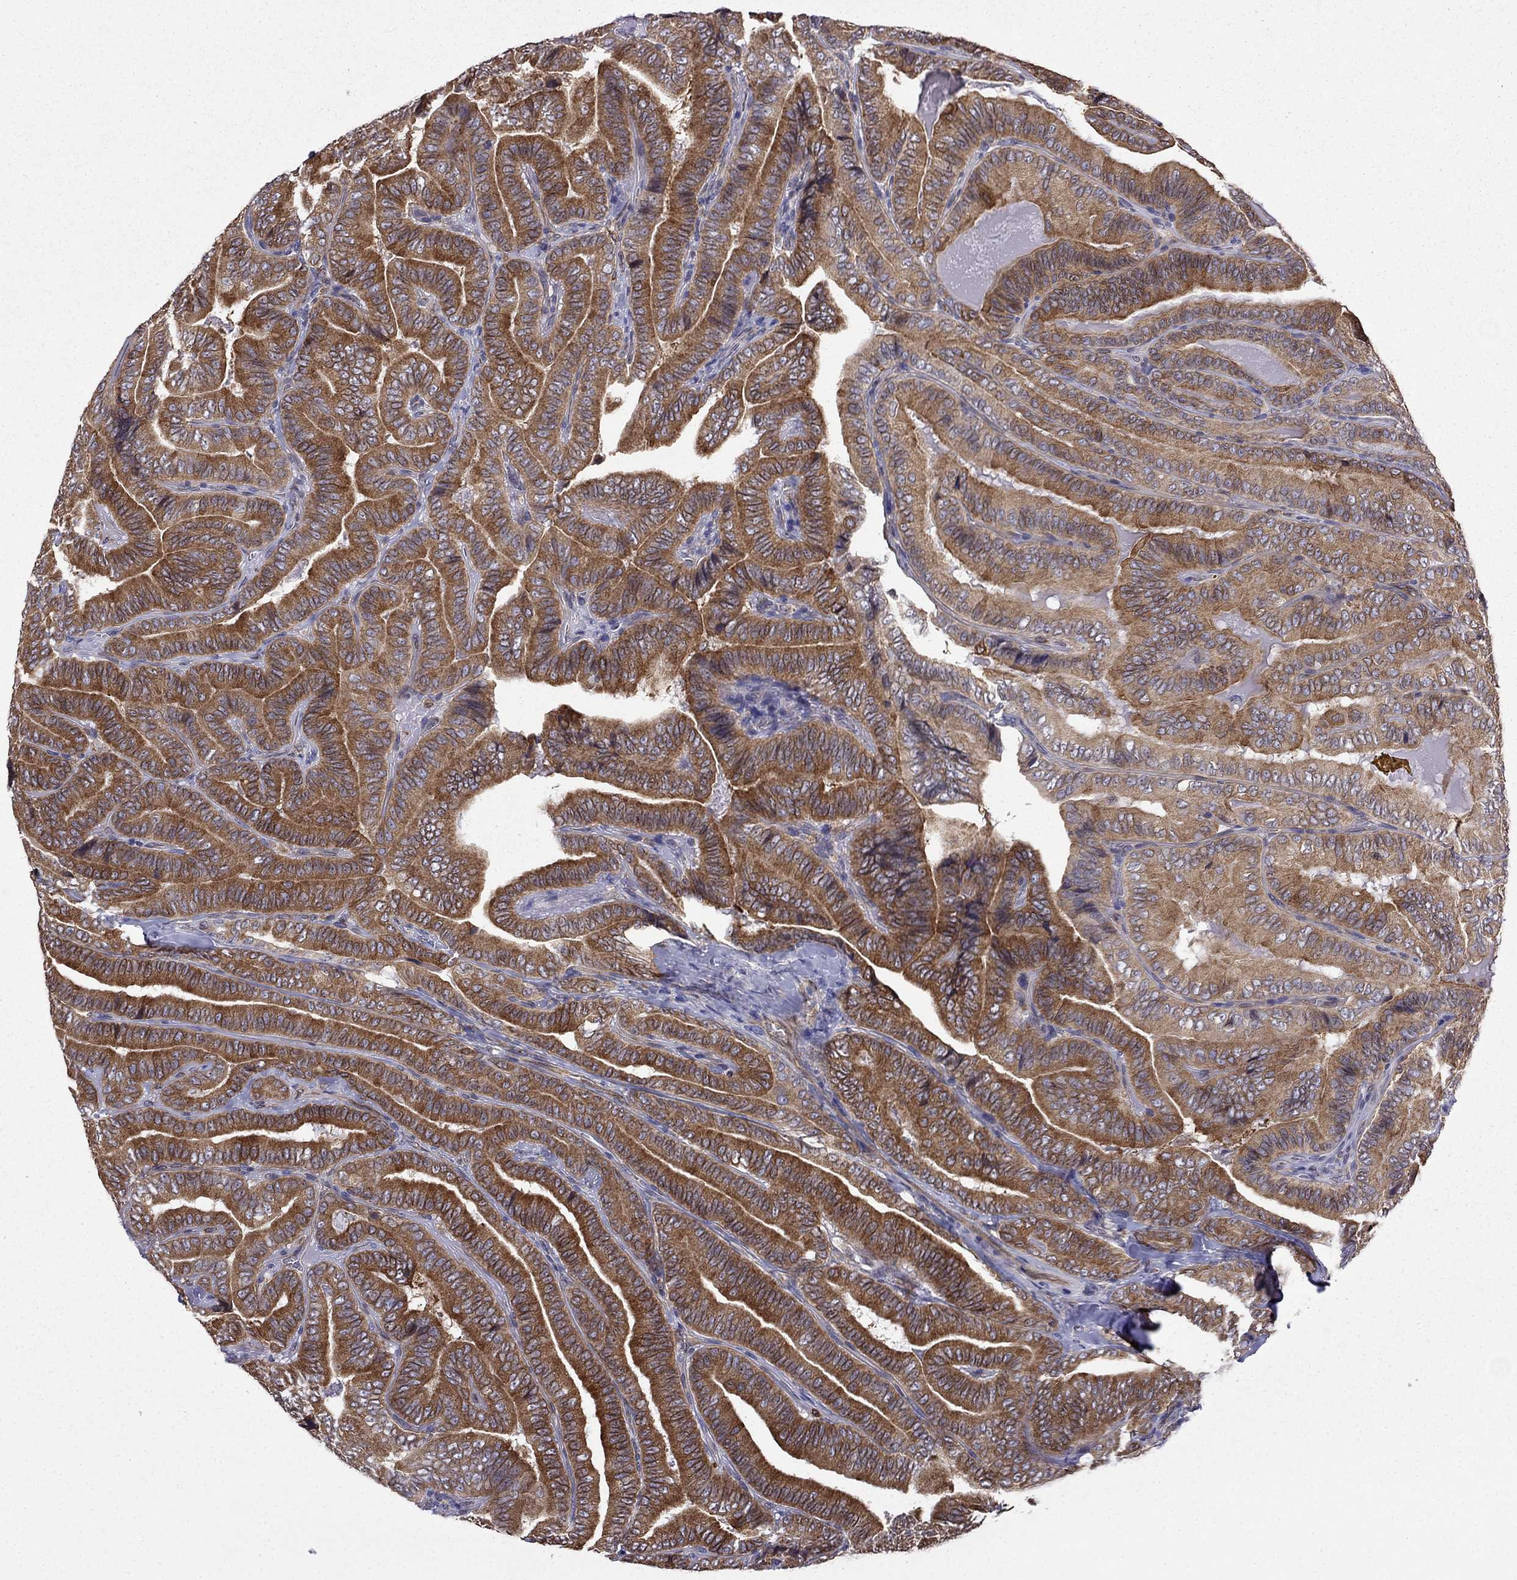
{"staining": {"intensity": "strong", "quantity": "25%-75%", "location": "cytoplasmic/membranous"}, "tissue": "thyroid cancer", "cell_type": "Tumor cells", "image_type": "cancer", "snomed": [{"axis": "morphology", "description": "Papillary adenocarcinoma, NOS"}, {"axis": "topography", "description": "Thyroid gland"}], "caption": "Immunohistochemical staining of human thyroid cancer reveals strong cytoplasmic/membranous protein expression in approximately 25%-75% of tumor cells.", "gene": "GNAL", "patient": {"sex": "male", "age": 61}}